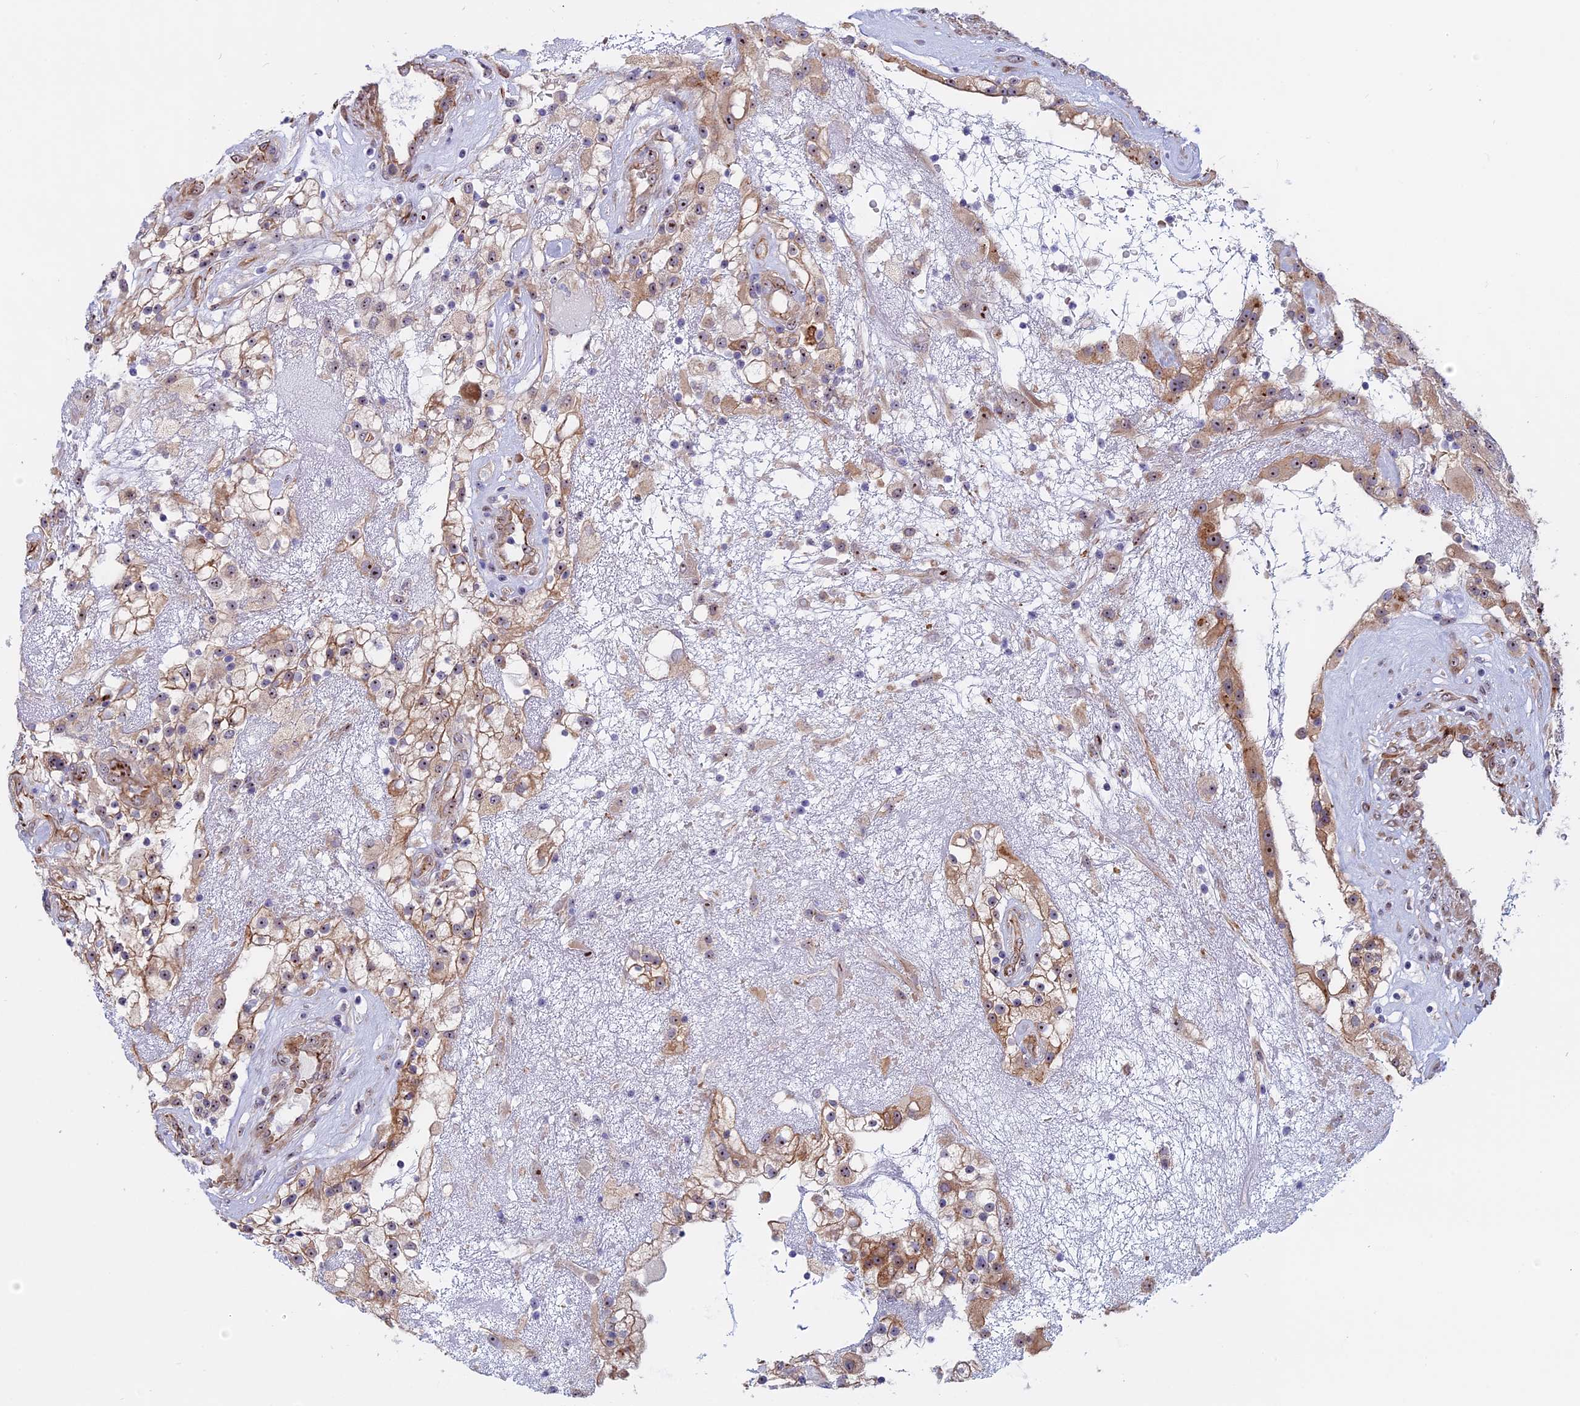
{"staining": {"intensity": "moderate", "quantity": ">75%", "location": "cytoplasmic/membranous,nuclear"}, "tissue": "renal cancer", "cell_type": "Tumor cells", "image_type": "cancer", "snomed": [{"axis": "morphology", "description": "Adenocarcinoma, NOS"}, {"axis": "topography", "description": "Kidney"}], "caption": "Moderate cytoplasmic/membranous and nuclear protein expression is identified in approximately >75% of tumor cells in renal adenocarcinoma.", "gene": "DBNDD1", "patient": {"sex": "female", "age": 52}}